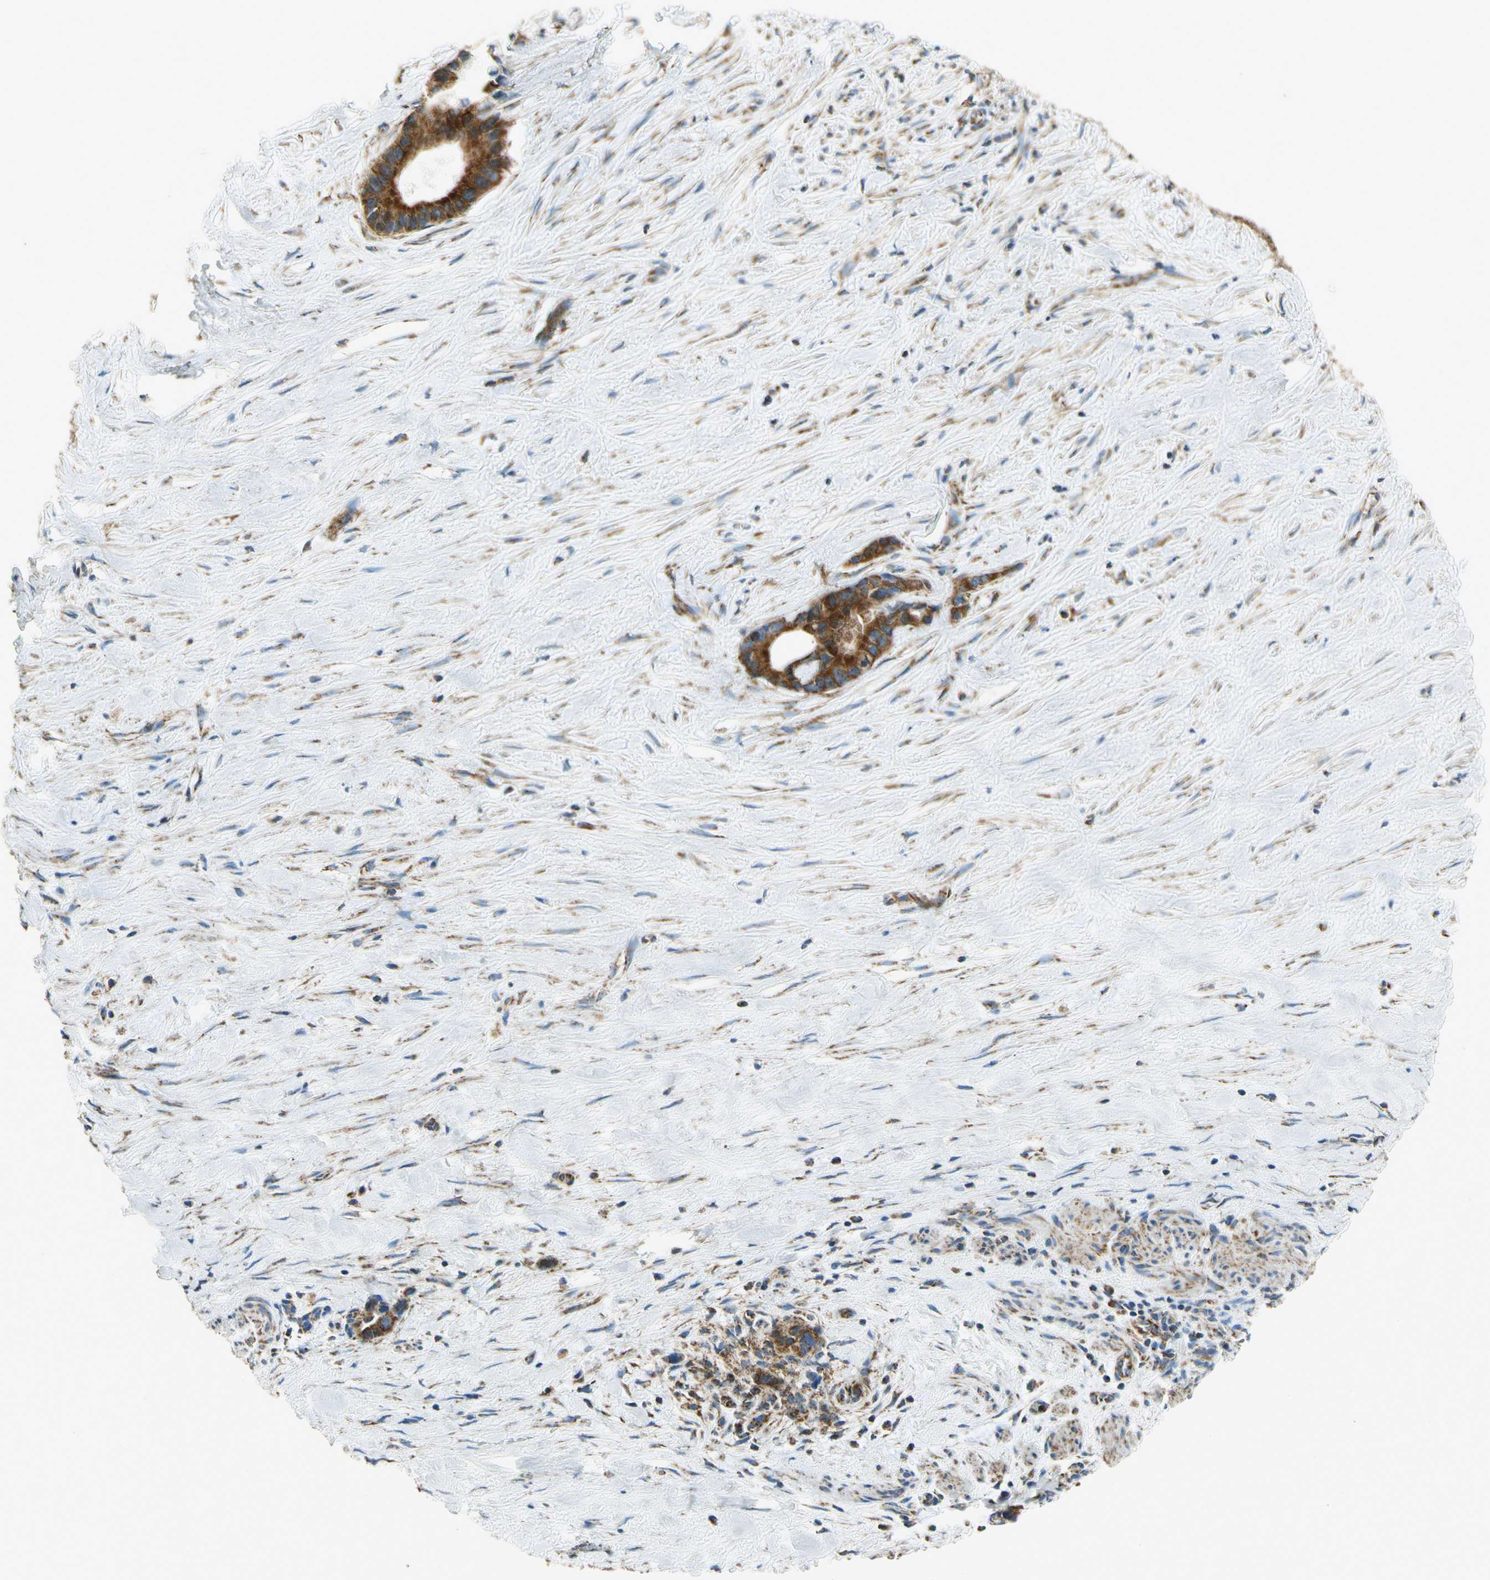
{"staining": {"intensity": "strong", "quantity": ">75%", "location": "cytoplasmic/membranous"}, "tissue": "liver cancer", "cell_type": "Tumor cells", "image_type": "cancer", "snomed": [{"axis": "morphology", "description": "Cholangiocarcinoma"}, {"axis": "topography", "description": "Liver"}], "caption": "Liver cholangiocarcinoma stained with immunohistochemistry (IHC) shows strong cytoplasmic/membranous staining in approximately >75% of tumor cells. The staining was performed using DAB to visualize the protein expression in brown, while the nuclei were stained in blue with hematoxylin (Magnification: 20x).", "gene": "MAVS", "patient": {"sex": "female", "age": 55}}